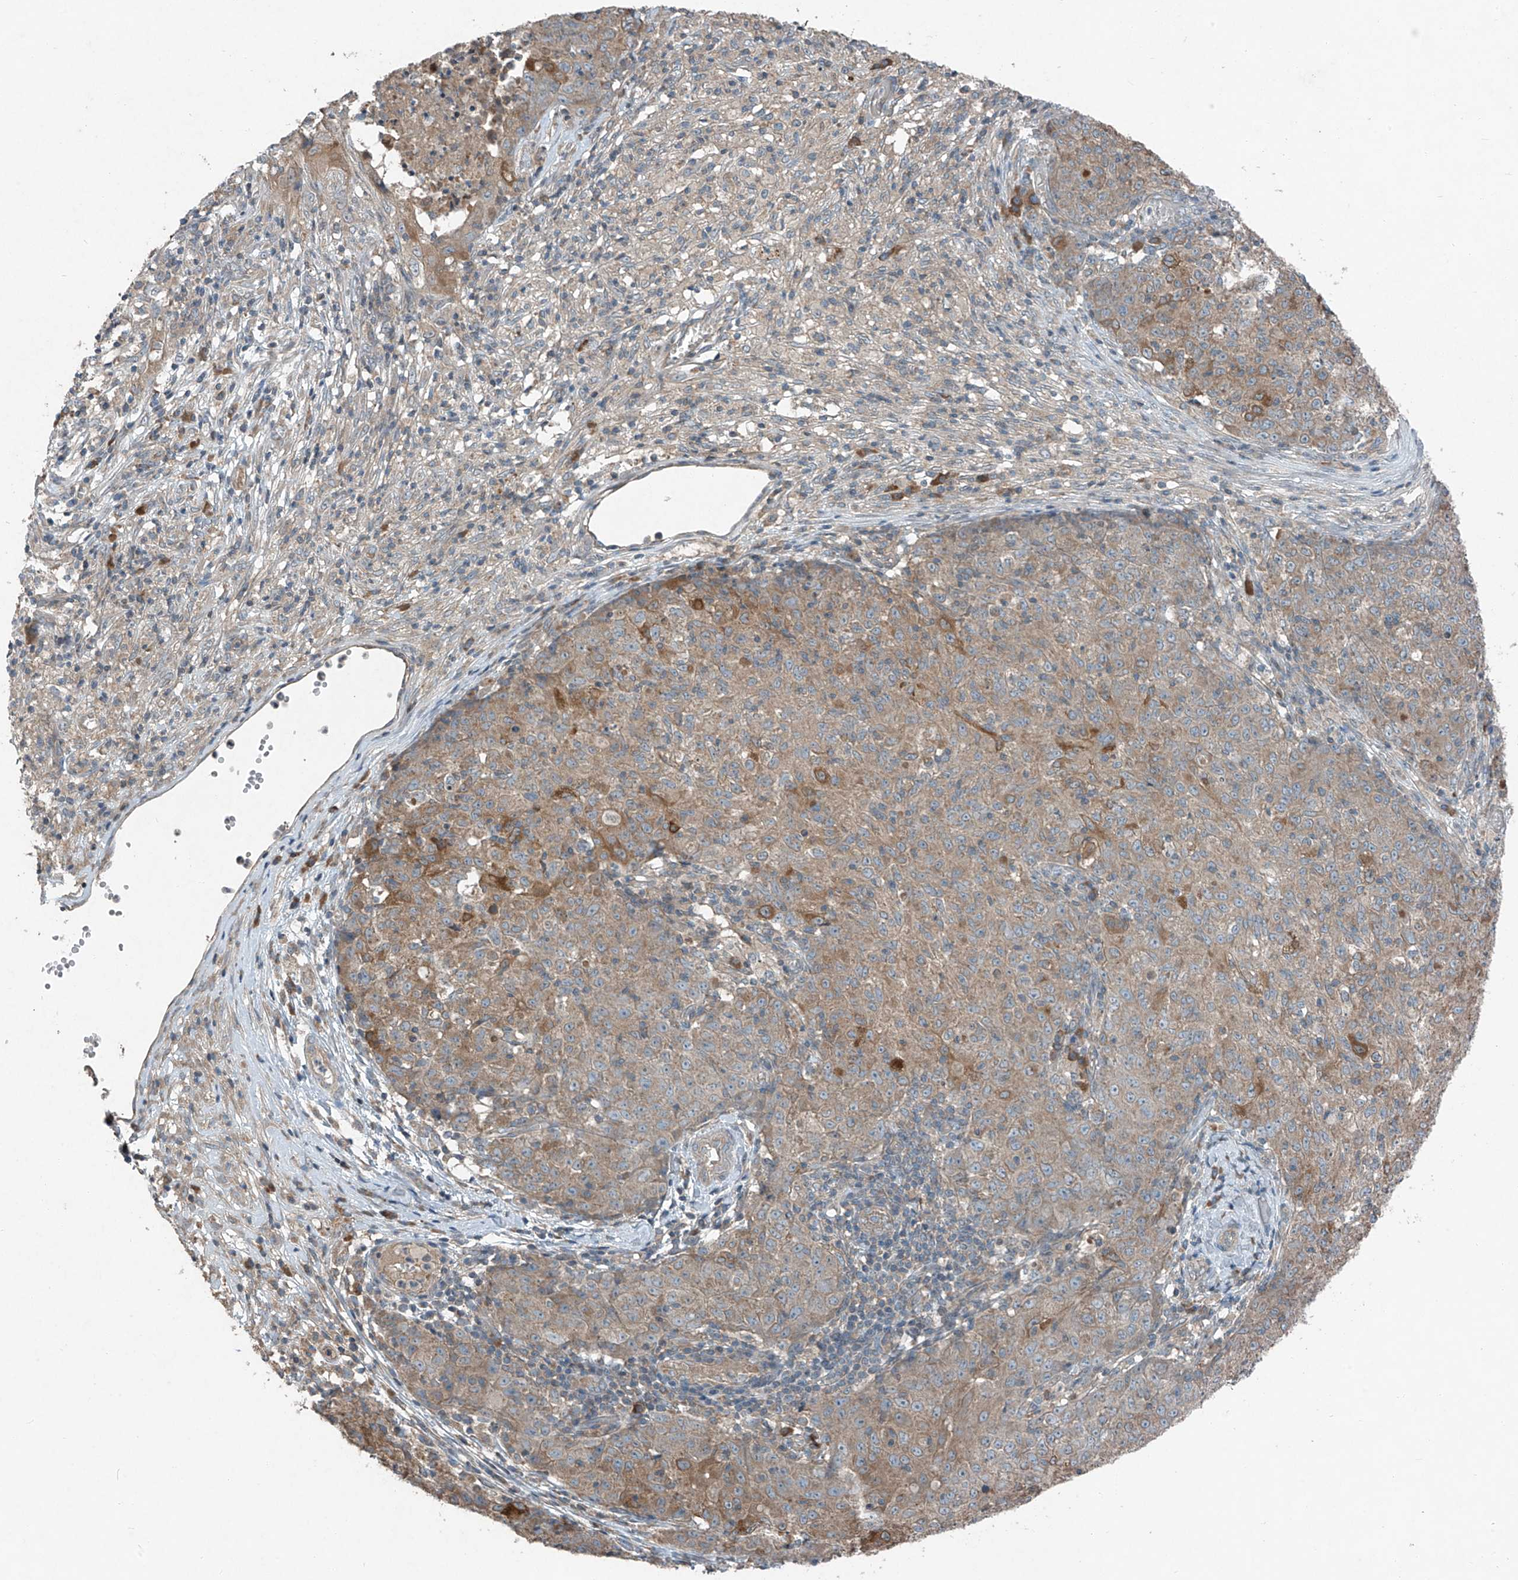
{"staining": {"intensity": "weak", "quantity": "25%-75%", "location": "cytoplasmic/membranous"}, "tissue": "ovarian cancer", "cell_type": "Tumor cells", "image_type": "cancer", "snomed": [{"axis": "morphology", "description": "Carcinoma, endometroid"}, {"axis": "topography", "description": "Ovary"}], "caption": "IHC of human ovarian cancer (endometroid carcinoma) reveals low levels of weak cytoplasmic/membranous positivity in approximately 25%-75% of tumor cells. The protein is shown in brown color, while the nuclei are stained blue.", "gene": "FOXRED2", "patient": {"sex": "female", "age": 42}}